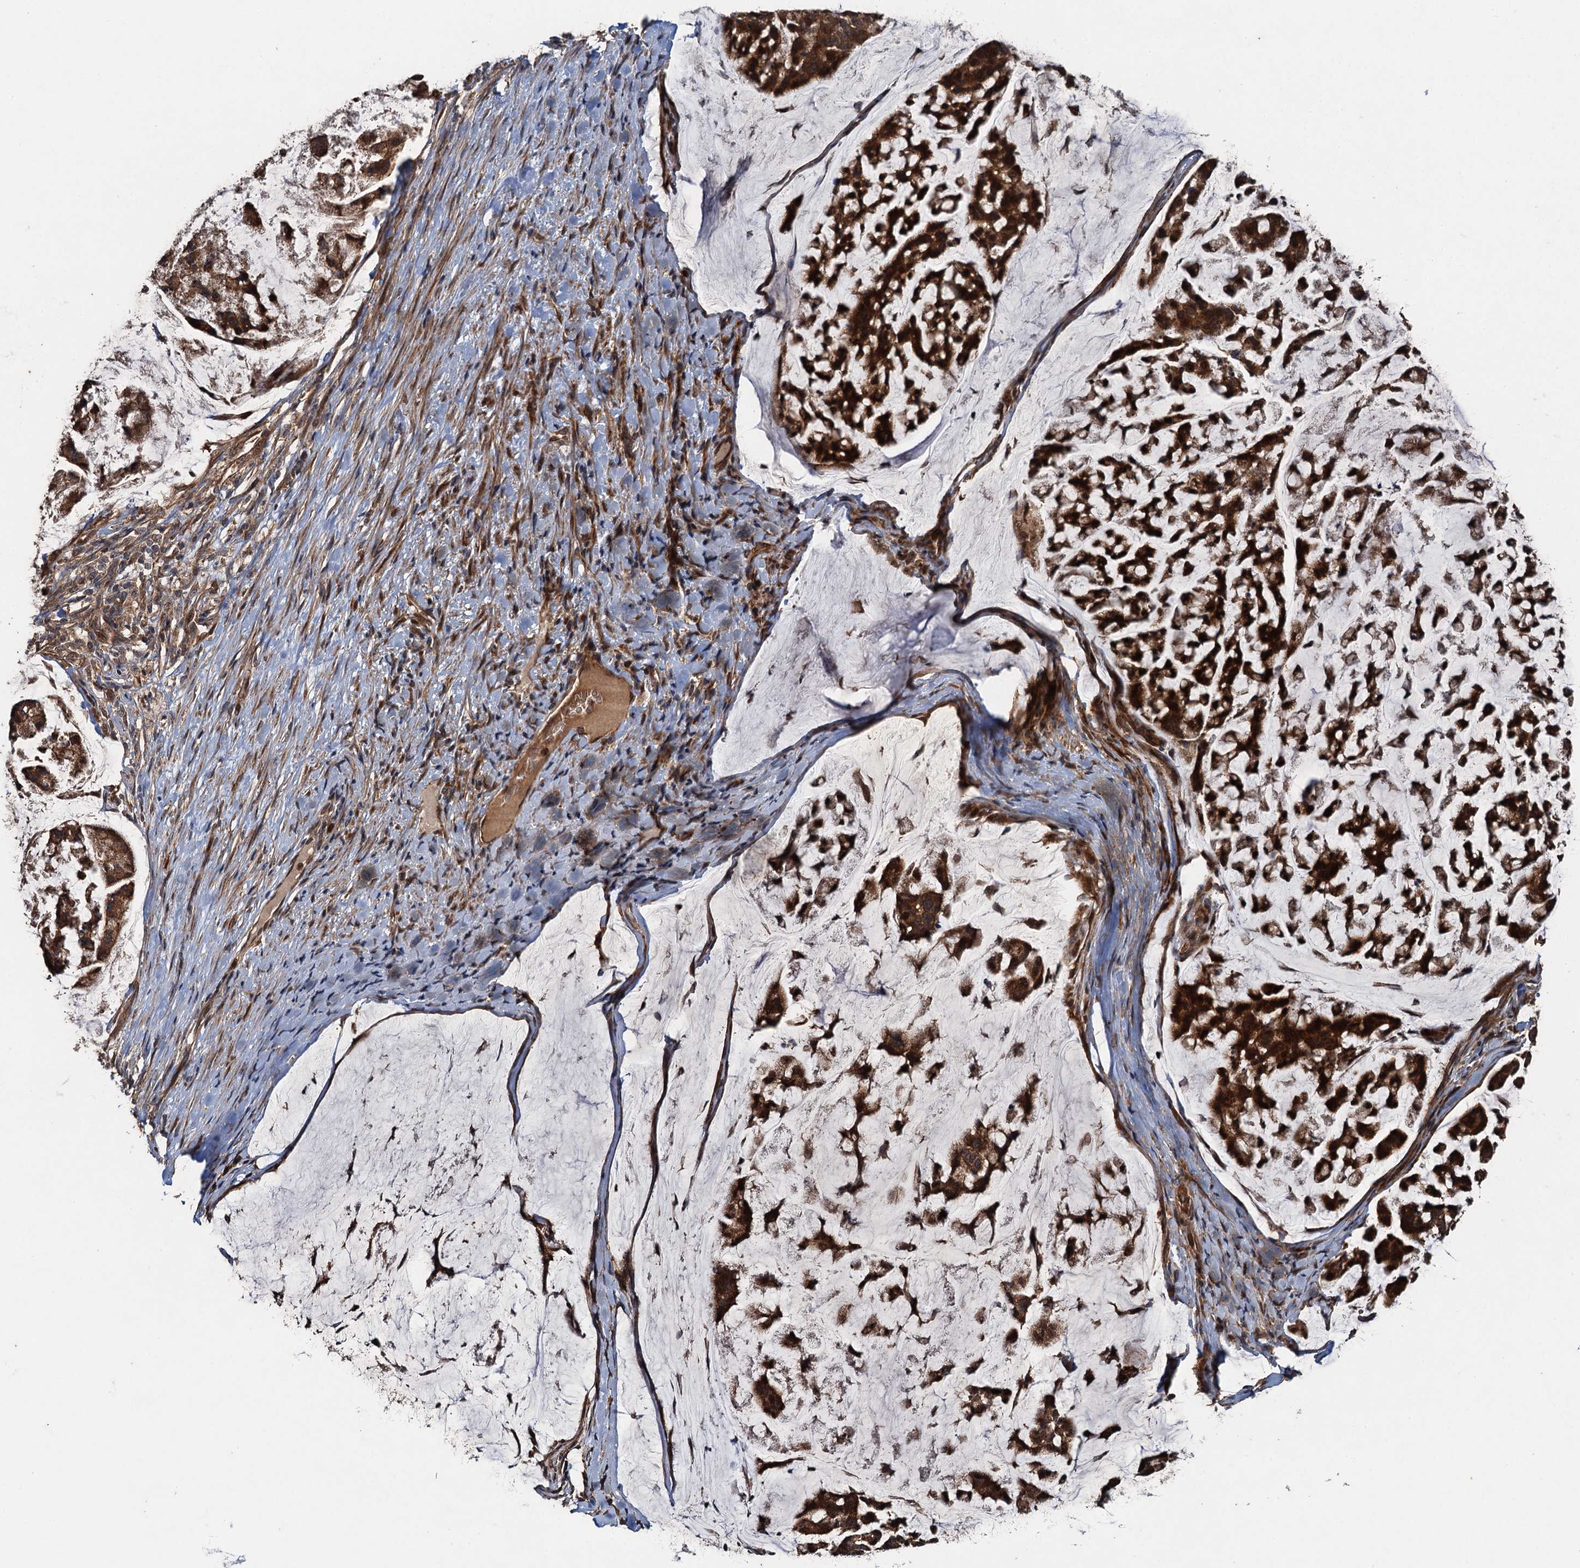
{"staining": {"intensity": "strong", "quantity": ">75%", "location": "cytoplasmic/membranous"}, "tissue": "stomach cancer", "cell_type": "Tumor cells", "image_type": "cancer", "snomed": [{"axis": "morphology", "description": "Adenocarcinoma, NOS"}, {"axis": "topography", "description": "Stomach, lower"}], "caption": "Adenocarcinoma (stomach) was stained to show a protein in brown. There is high levels of strong cytoplasmic/membranous expression in approximately >75% of tumor cells. (DAB IHC with brightfield microscopy, high magnification).", "gene": "SNX32", "patient": {"sex": "male", "age": 67}}